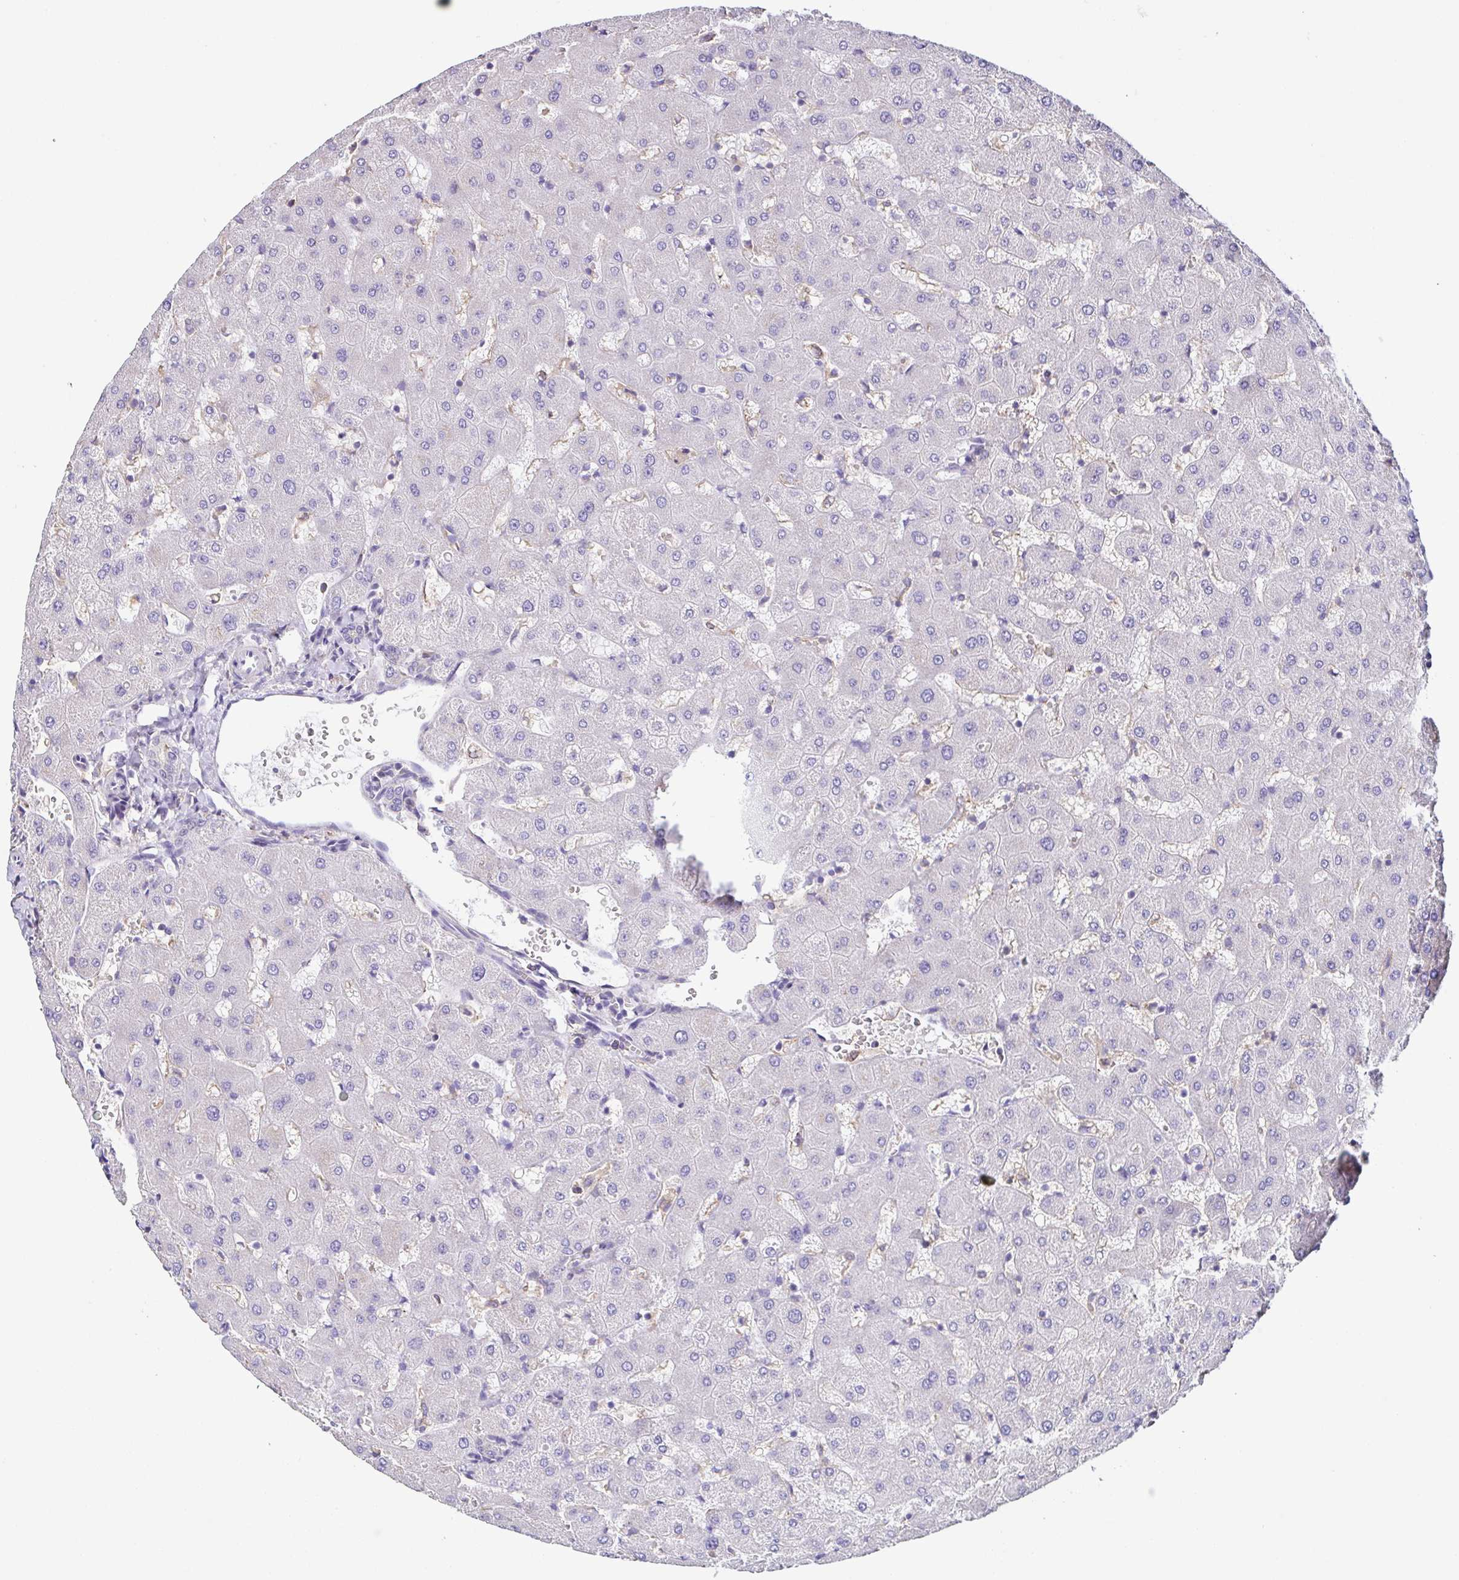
{"staining": {"intensity": "negative", "quantity": "none", "location": "none"}, "tissue": "liver", "cell_type": "Cholangiocytes", "image_type": "normal", "snomed": [{"axis": "morphology", "description": "Normal tissue, NOS"}, {"axis": "topography", "description": "Liver"}], "caption": "Cholangiocytes show no significant protein positivity in normal liver. Brightfield microscopy of immunohistochemistry stained with DAB (brown) and hematoxylin (blue), captured at high magnification.", "gene": "ANXA10", "patient": {"sex": "female", "age": 63}}